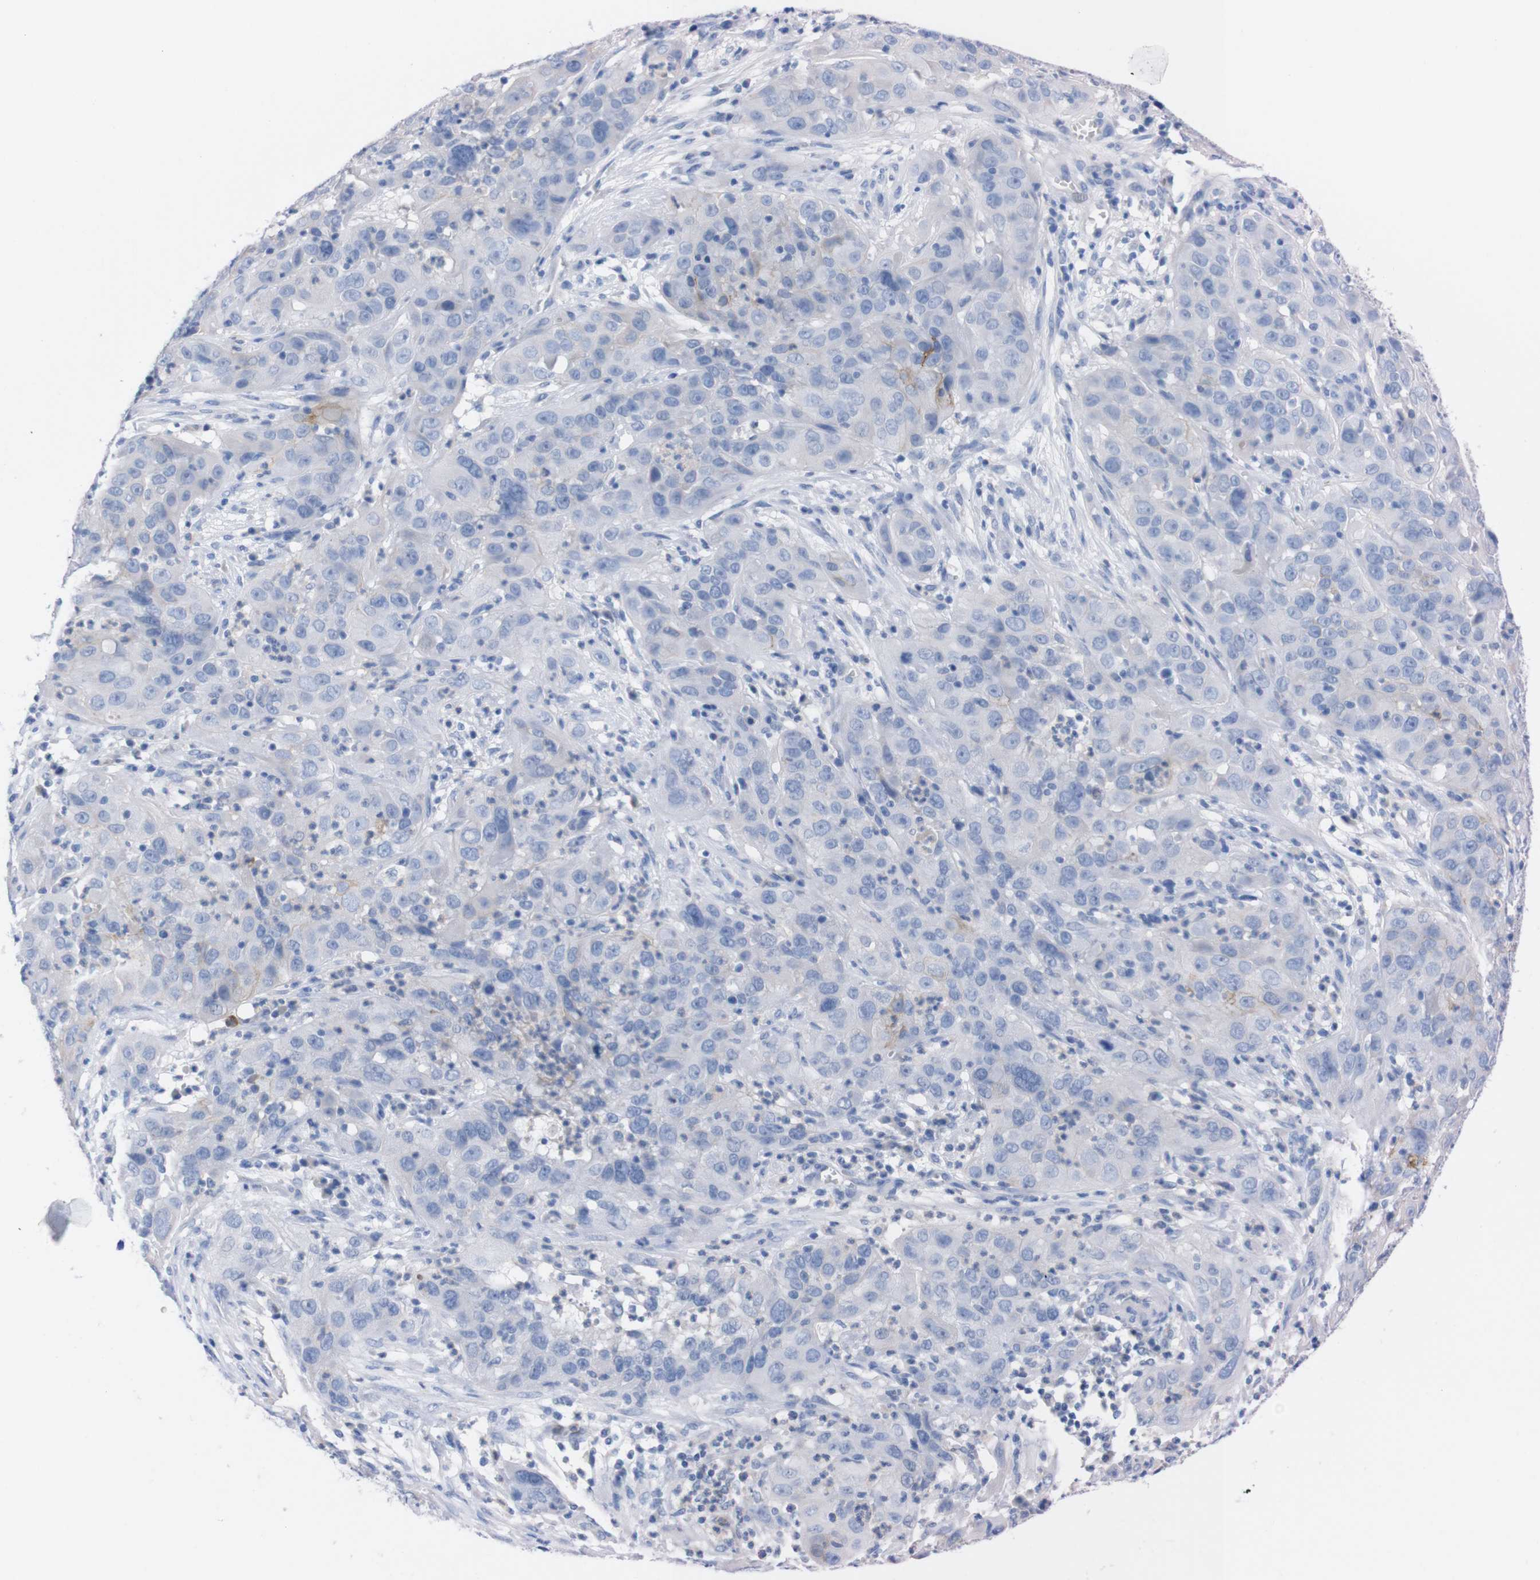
{"staining": {"intensity": "negative", "quantity": "none", "location": "none"}, "tissue": "cervical cancer", "cell_type": "Tumor cells", "image_type": "cancer", "snomed": [{"axis": "morphology", "description": "Squamous cell carcinoma, NOS"}, {"axis": "topography", "description": "Cervix"}], "caption": "The immunohistochemistry image has no significant expression in tumor cells of cervical squamous cell carcinoma tissue. Brightfield microscopy of immunohistochemistry (IHC) stained with DAB (brown) and hematoxylin (blue), captured at high magnification.", "gene": "TMEM243", "patient": {"sex": "female", "age": 32}}